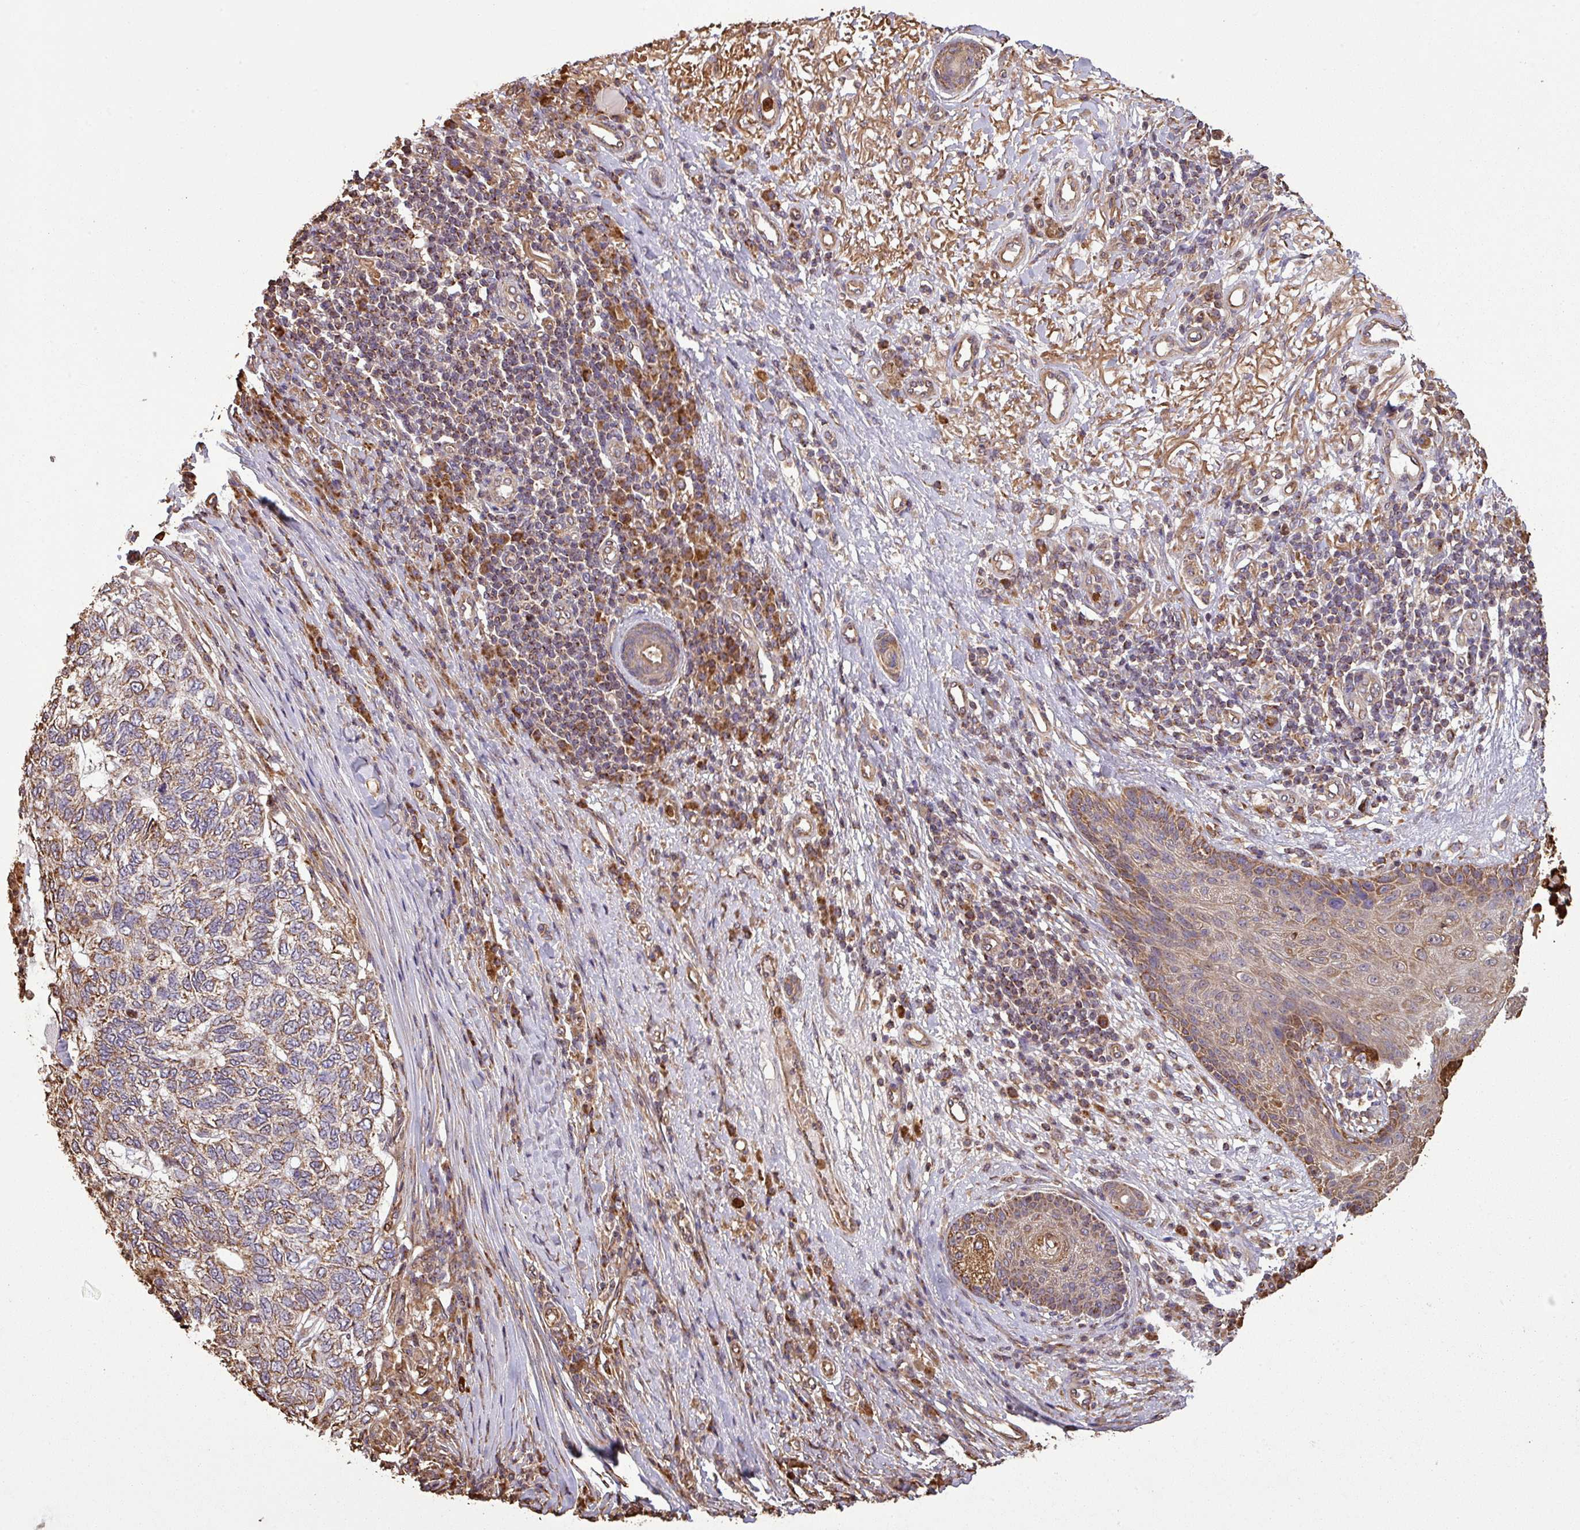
{"staining": {"intensity": "moderate", "quantity": ">75%", "location": "cytoplasmic/membranous"}, "tissue": "skin cancer", "cell_type": "Tumor cells", "image_type": "cancer", "snomed": [{"axis": "morphology", "description": "Basal cell carcinoma"}, {"axis": "topography", "description": "Skin"}], "caption": "Skin cancer stained for a protein (brown) shows moderate cytoplasmic/membranous positive positivity in approximately >75% of tumor cells.", "gene": "PLEKHM1", "patient": {"sex": "female", "age": 65}}